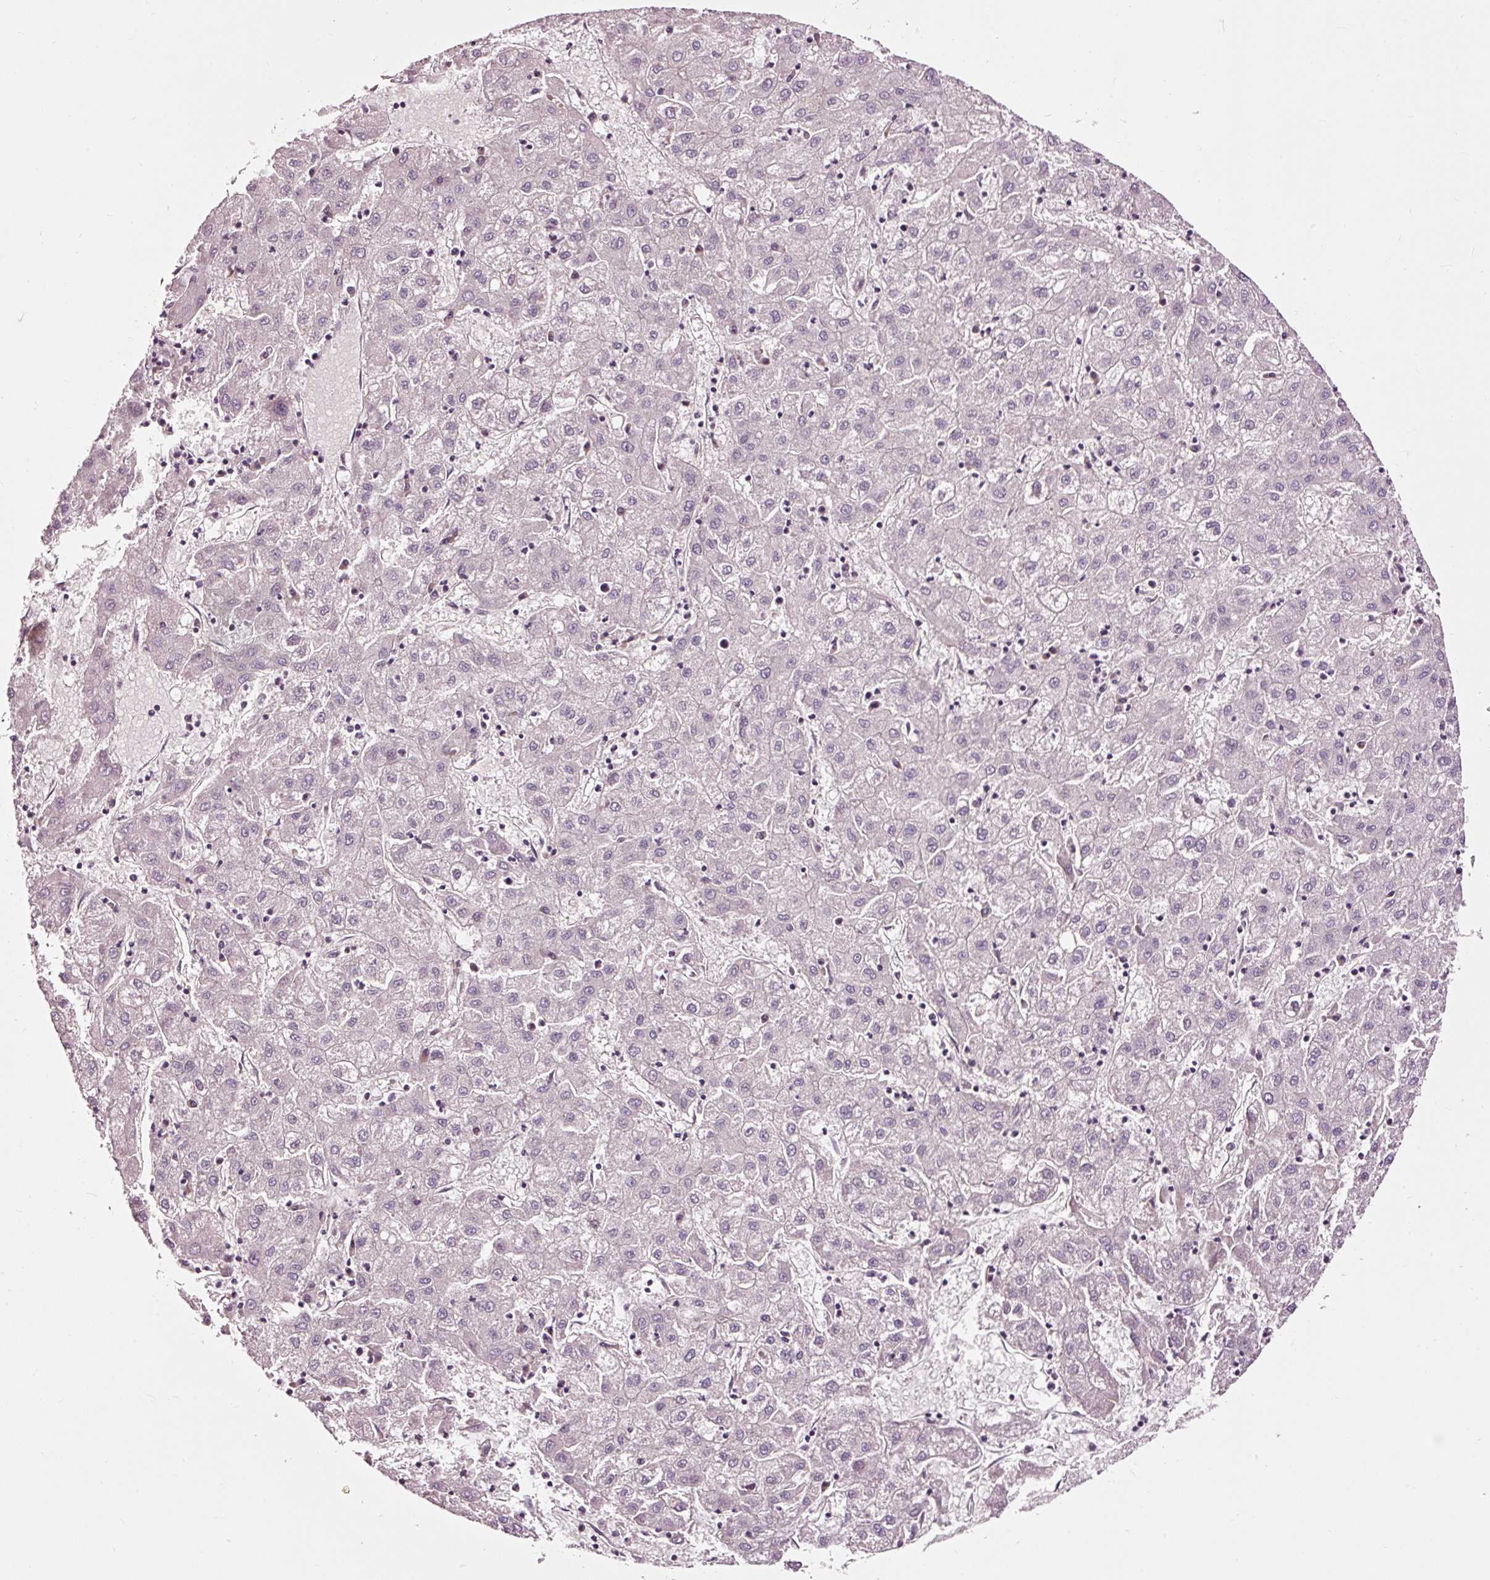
{"staining": {"intensity": "negative", "quantity": "none", "location": "none"}, "tissue": "liver cancer", "cell_type": "Tumor cells", "image_type": "cancer", "snomed": [{"axis": "morphology", "description": "Carcinoma, Hepatocellular, NOS"}, {"axis": "topography", "description": "Liver"}], "caption": "The image exhibits no staining of tumor cells in liver hepatocellular carcinoma. (Stains: DAB immunohistochemistry (IHC) with hematoxylin counter stain, Microscopy: brightfield microscopy at high magnification).", "gene": "UTP14A", "patient": {"sex": "male", "age": 72}}